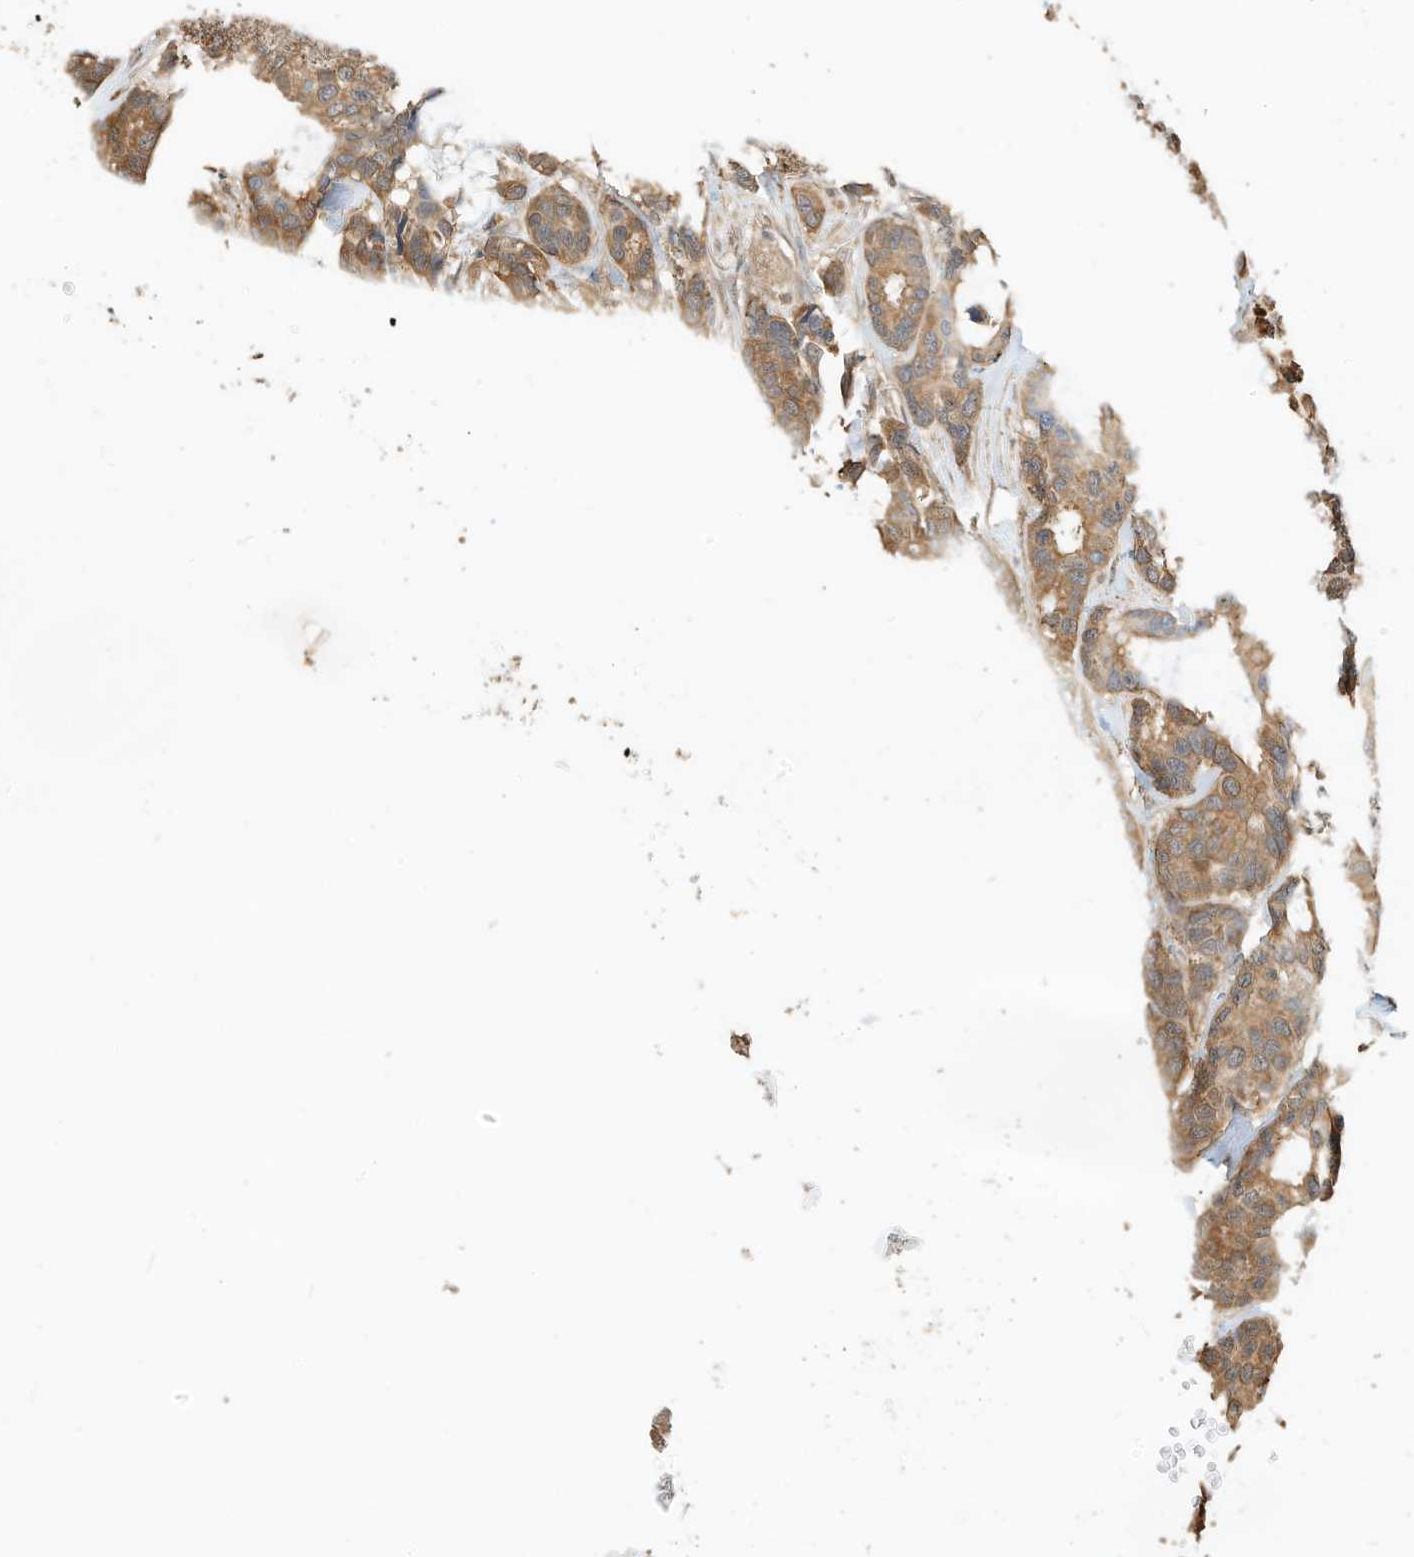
{"staining": {"intensity": "moderate", "quantity": ">75%", "location": "cytoplasmic/membranous"}, "tissue": "breast cancer", "cell_type": "Tumor cells", "image_type": "cancer", "snomed": [{"axis": "morphology", "description": "Duct carcinoma"}, {"axis": "topography", "description": "Breast"}], "caption": "Breast cancer stained with immunohistochemistry (IHC) shows moderate cytoplasmic/membranous expression in approximately >75% of tumor cells.", "gene": "OFD1", "patient": {"sex": "female", "age": 87}}